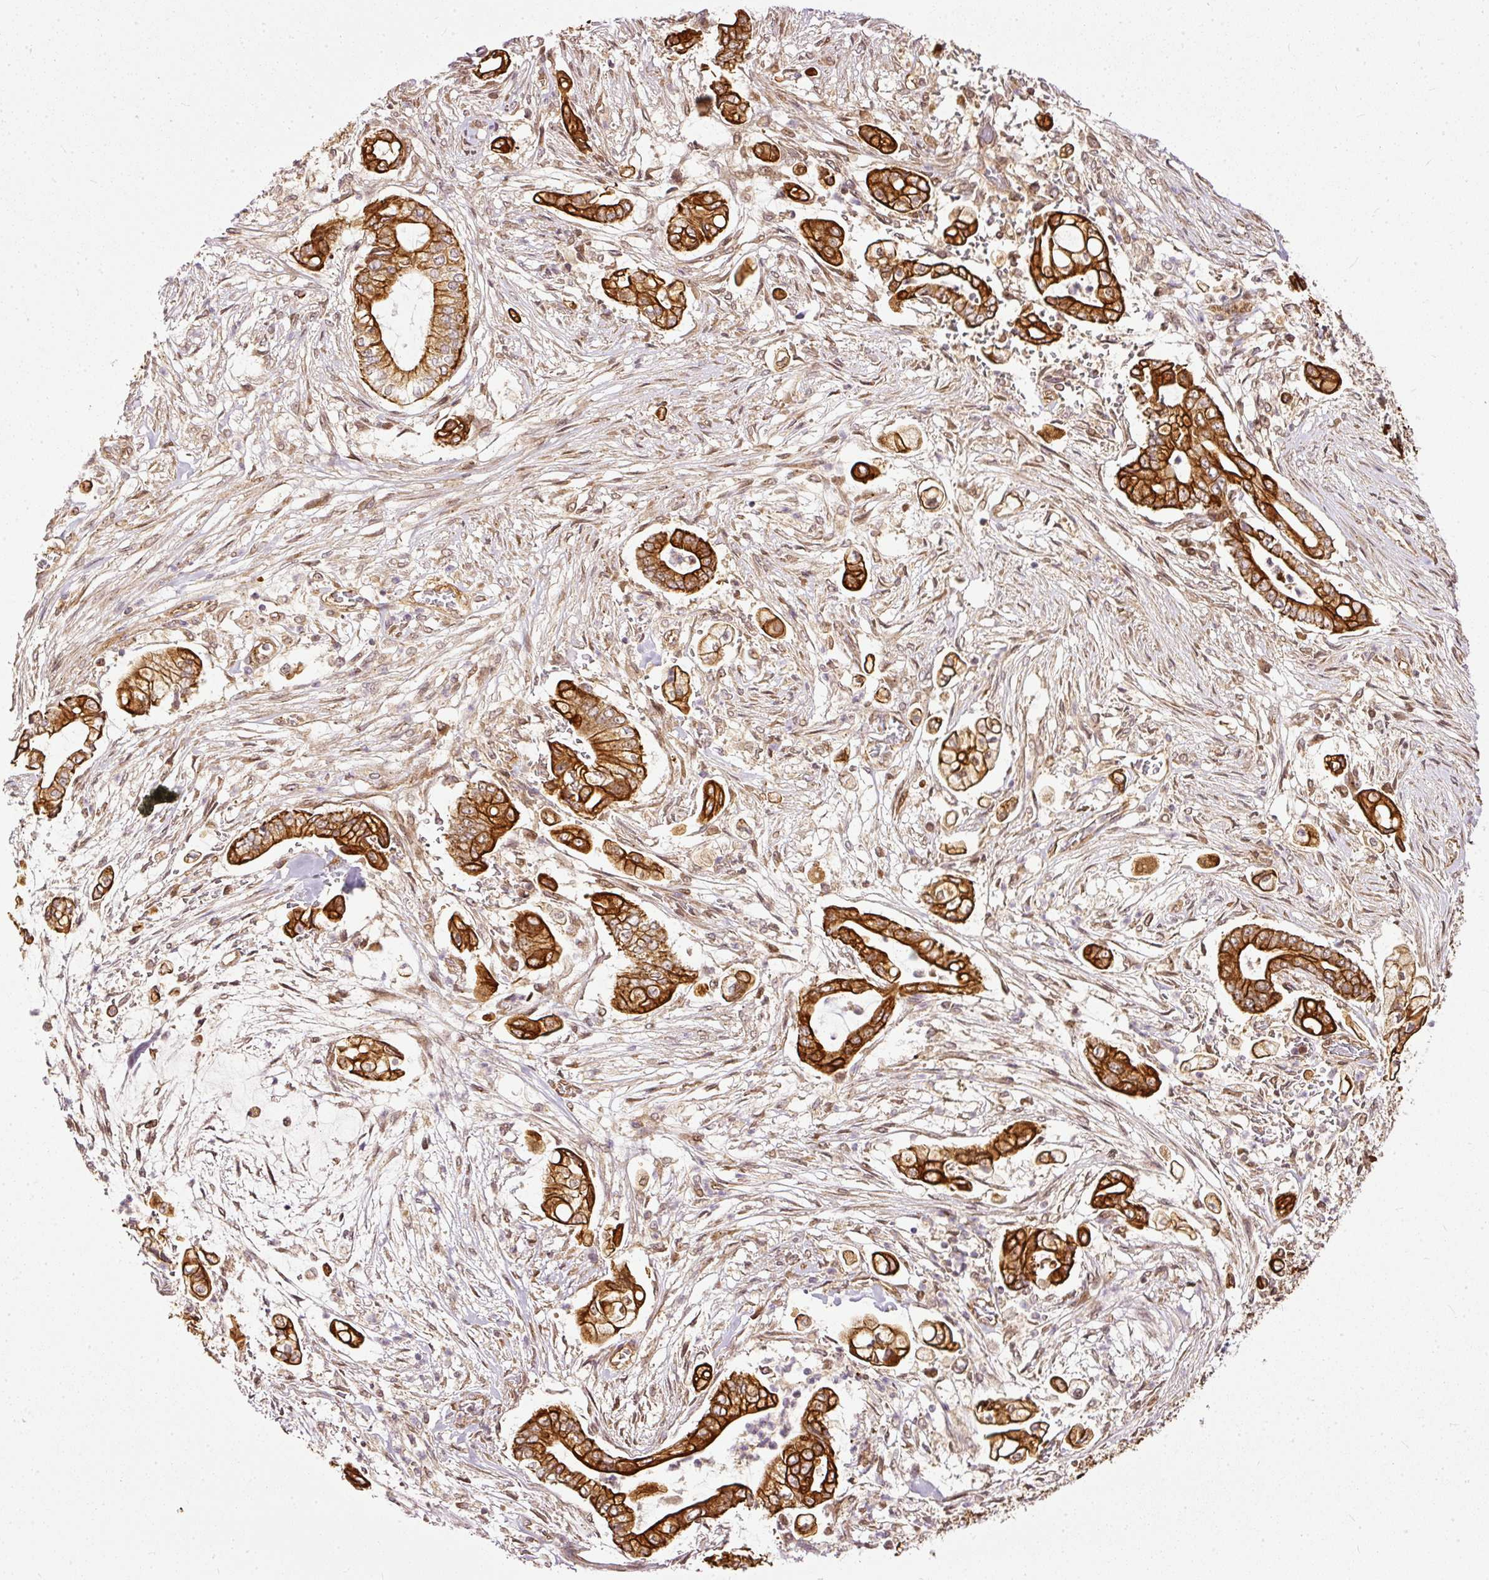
{"staining": {"intensity": "strong", "quantity": ">75%", "location": "cytoplasmic/membranous"}, "tissue": "pancreatic cancer", "cell_type": "Tumor cells", "image_type": "cancer", "snomed": [{"axis": "morphology", "description": "Adenocarcinoma, NOS"}, {"axis": "topography", "description": "Pancreas"}], "caption": "High-magnification brightfield microscopy of pancreatic cancer stained with DAB (brown) and counterstained with hematoxylin (blue). tumor cells exhibit strong cytoplasmic/membranous expression is present in approximately>75% of cells. The protein of interest is stained brown, and the nuclei are stained in blue (DAB (3,3'-diaminobenzidine) IHC with brightfield microscopy, high magnification).", "gene": "MIF4GD", "patient": {"sex": "female", "age": 69}}